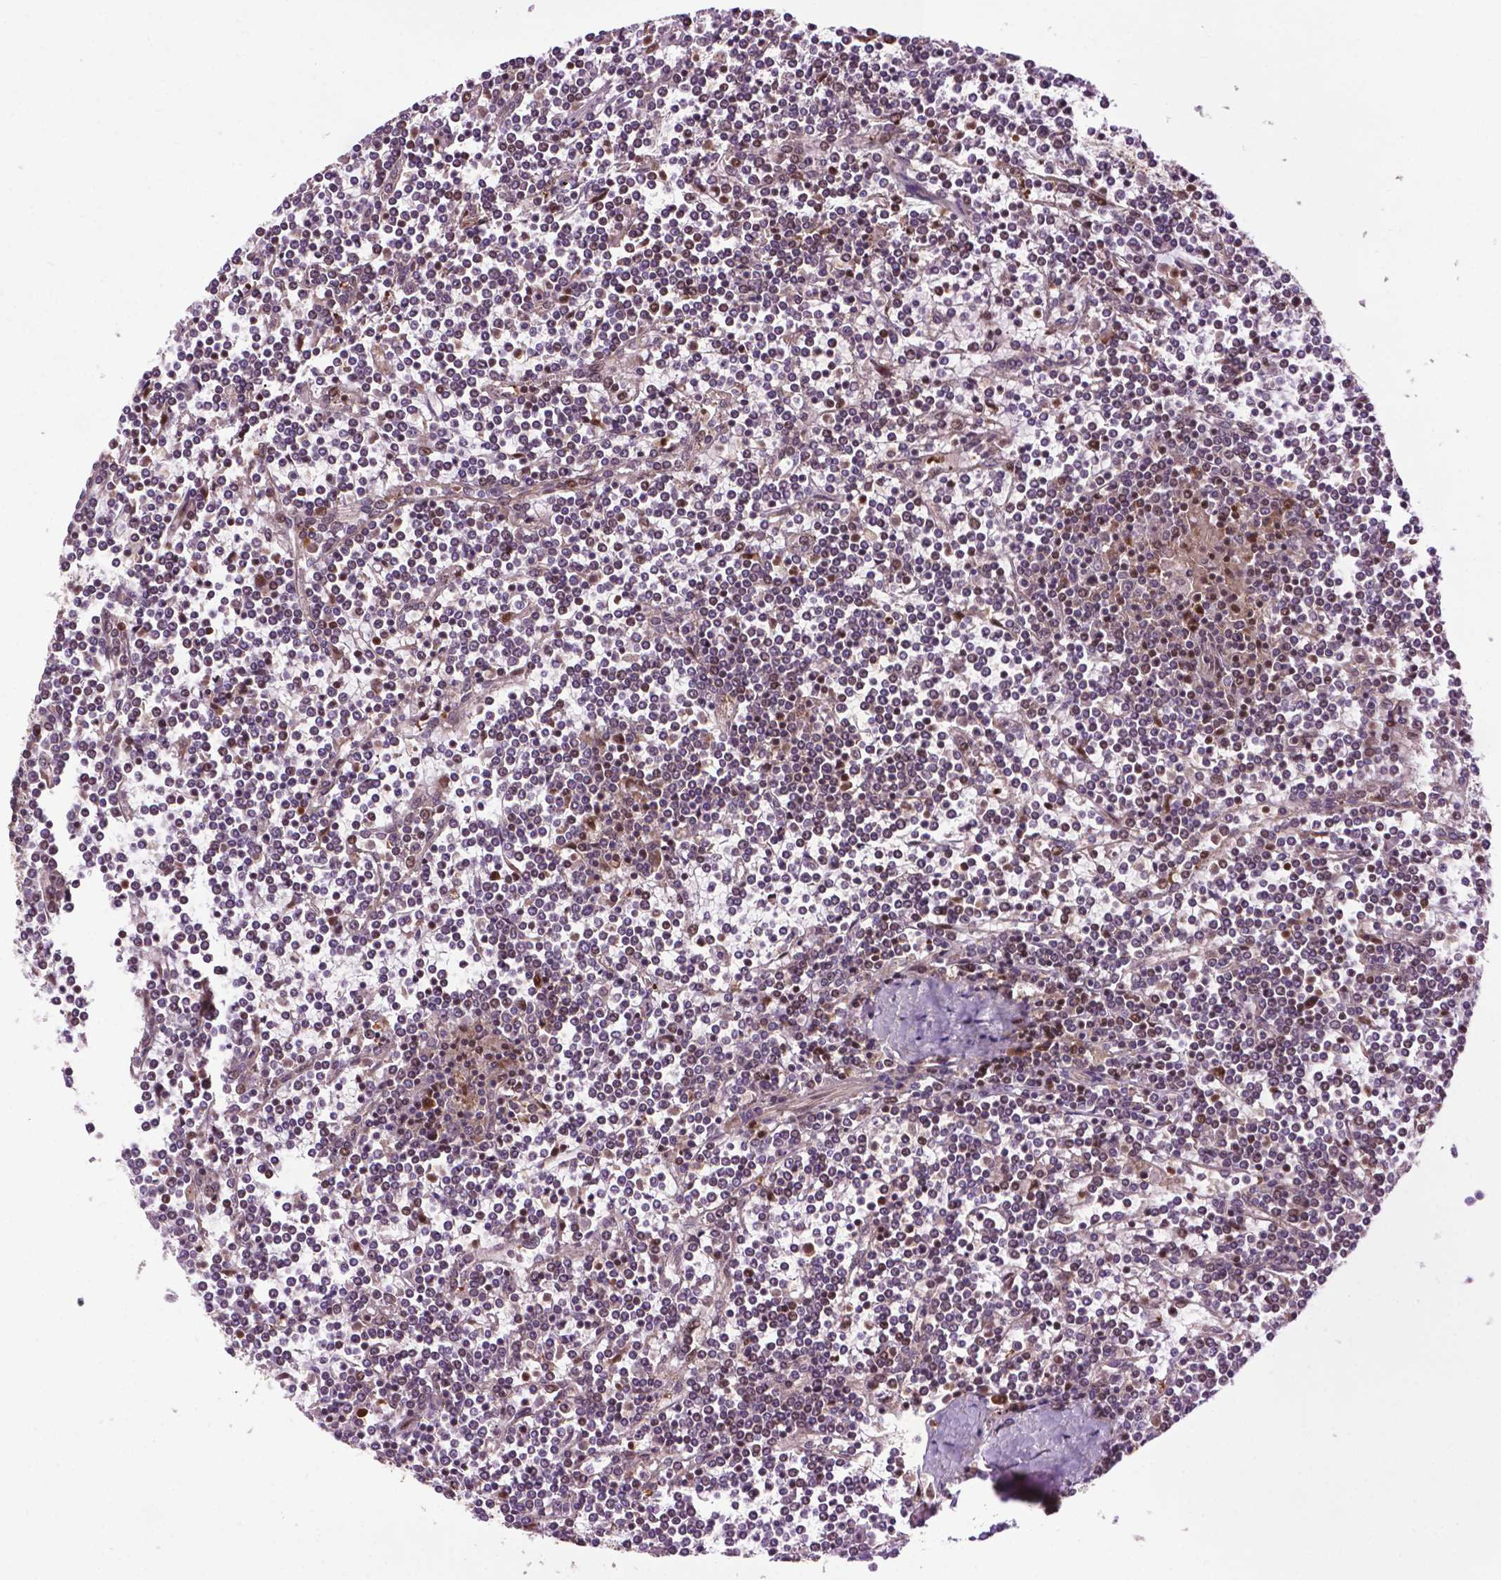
{"staining": {"intensity": "negative", "quantity": "none", "location": "none"}, "tissue": "lymphoma", "cell_type": "Tumor cells", "image_type": "cancer", "snomed": [{"axis": "morphology", "description": "Malignant lymphoma, non-Hodgkin's type, Low grade"}, {"axis": "topography", "description": "Spleen"}], "caption": "A high-resolution micrograph shows immunohistochemistry (IHC) staining of lymphoma, which shows no significant expression in tumor cells. The staining is performed using DAB brown chromogen with nuclei counter-stained in using hematoxylin.", "gene": "TMX2", "patient": {"sex": "female", "age": 19}}